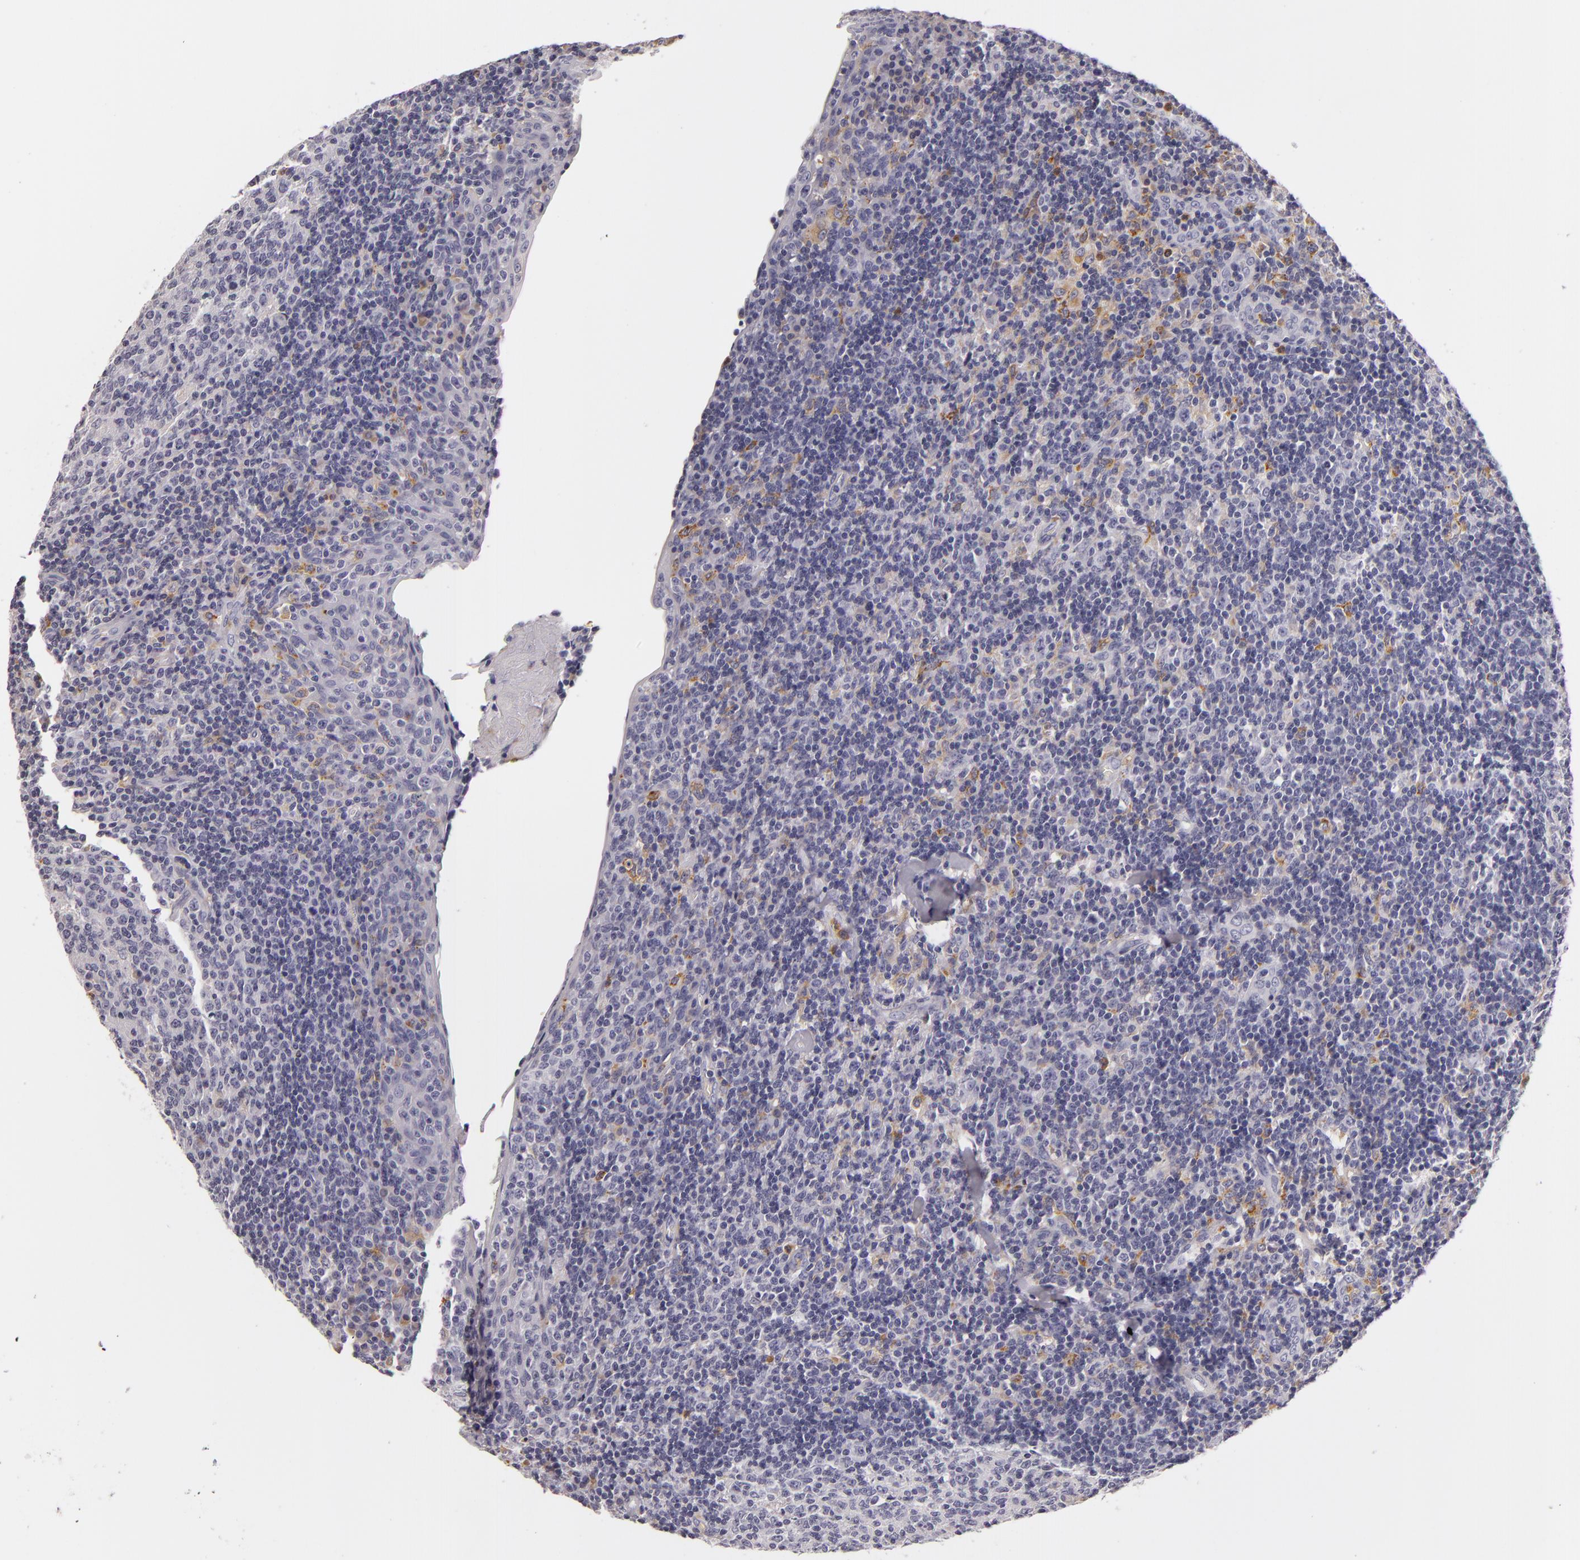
{"staining": {"intensity": "negative", "quantity": "none", "location": "none"}, "tissue": "tonsil", "cell_type": "Germinal center cells", "image_type": "normal", "snomed": [{"axis": "morphology", "description": "Normal tissue, NOS"}, {"axis": "topography", "description": "Tonsil"}], "caption": "High power microscopy photomicrograph of an IHC micrograph of normal tonsil, revealing no significant expression in germinal center cells.", "gene": "TLR8", "patient": {"sex": "female", "age": 3}}